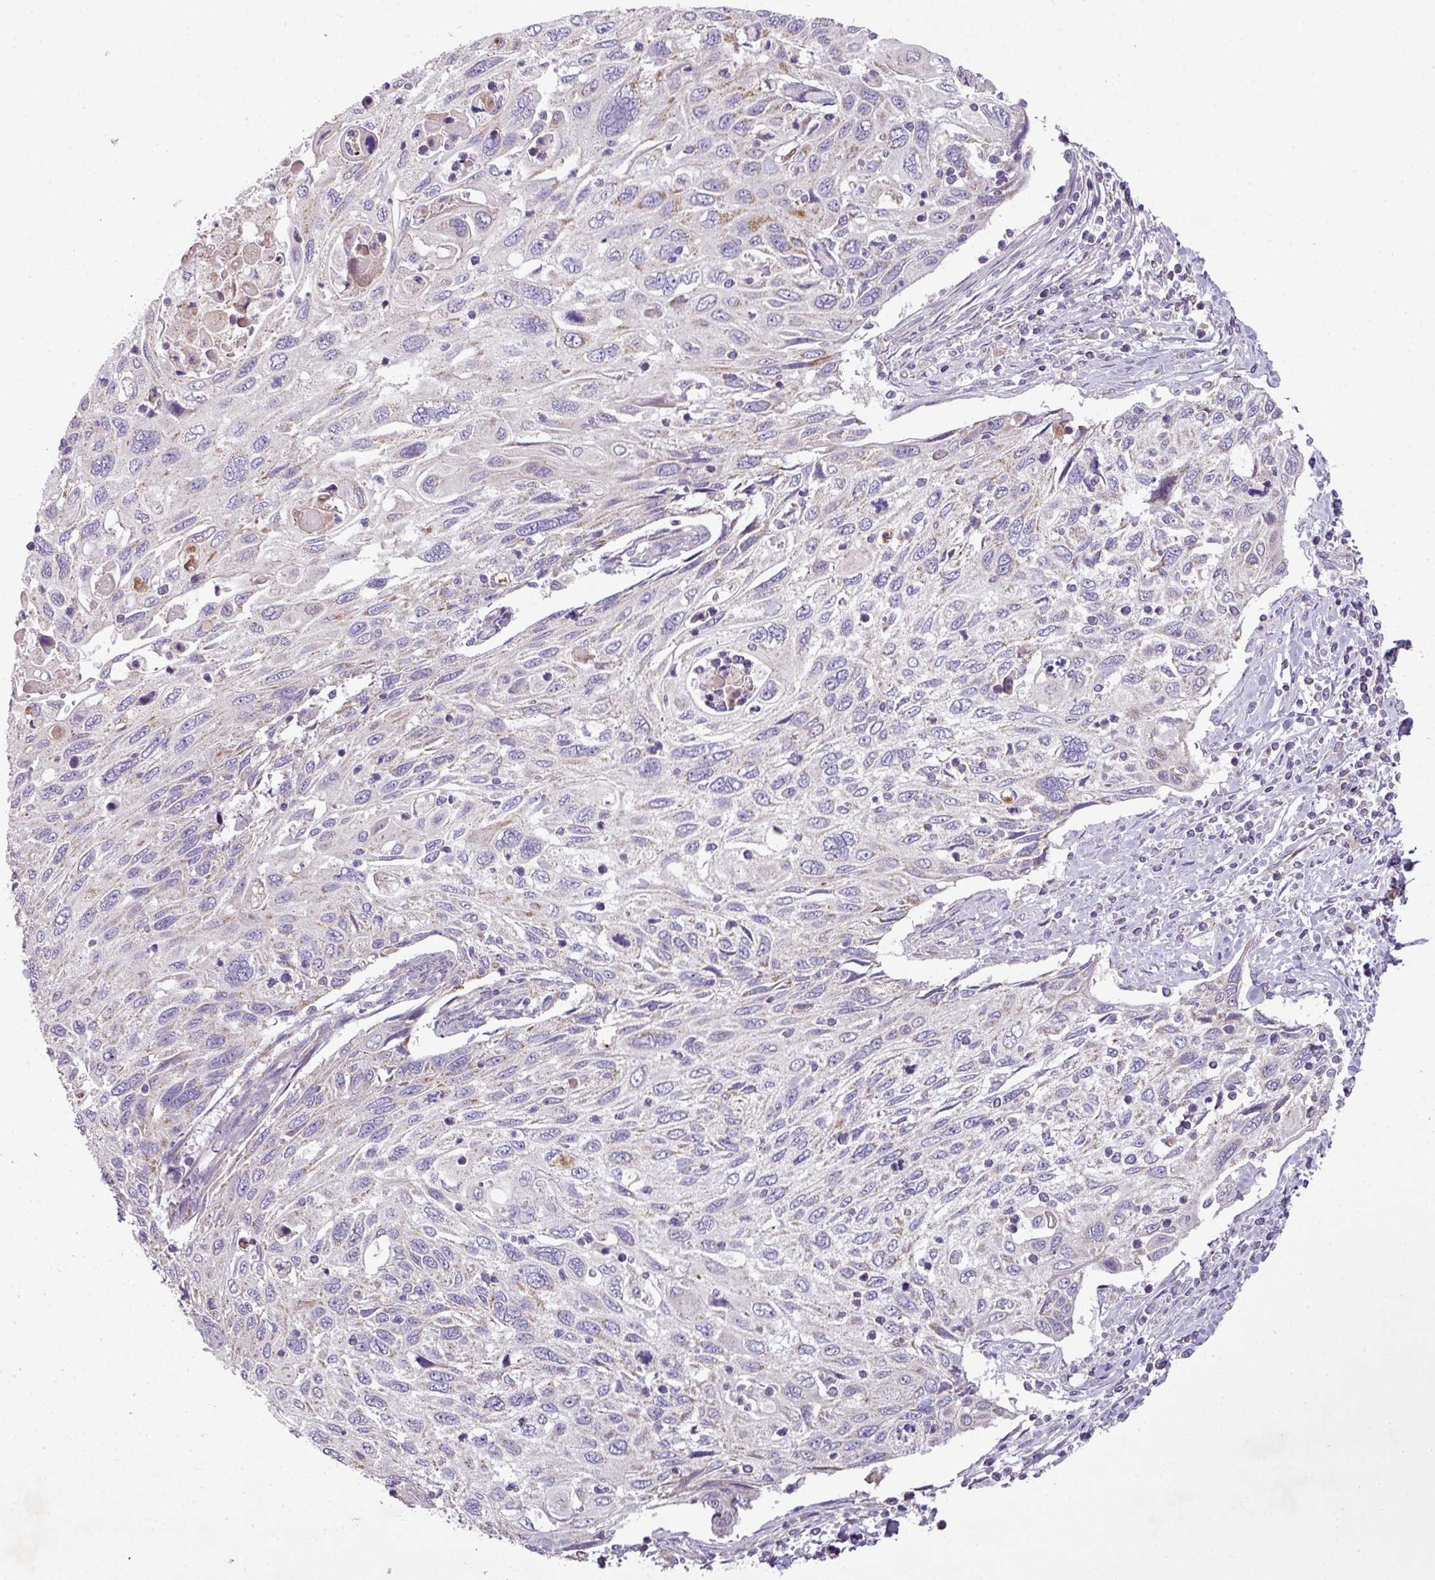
{"staining": {"intensity": "moderate", "quantity": "<25%", "location": "cytoplasmic/membranous"}, "tissue": "cervical cancer", "cell_type": "Tumor cells", "image_type": "cancer", "snomed": [{"axis": "morphology", "description": "Squamous cell carcinoma, NOS"}, {"axis": "topography", "description": "Cervix"}], "caption": "Approximately <25% of tumor cells in cervical cancer show moderate cytoplasmic/membranous protein staining as visualized by brown immunohistochemical staining.", "gene": "LRRC9", "patient": {"sex": "female", "age": 70}}